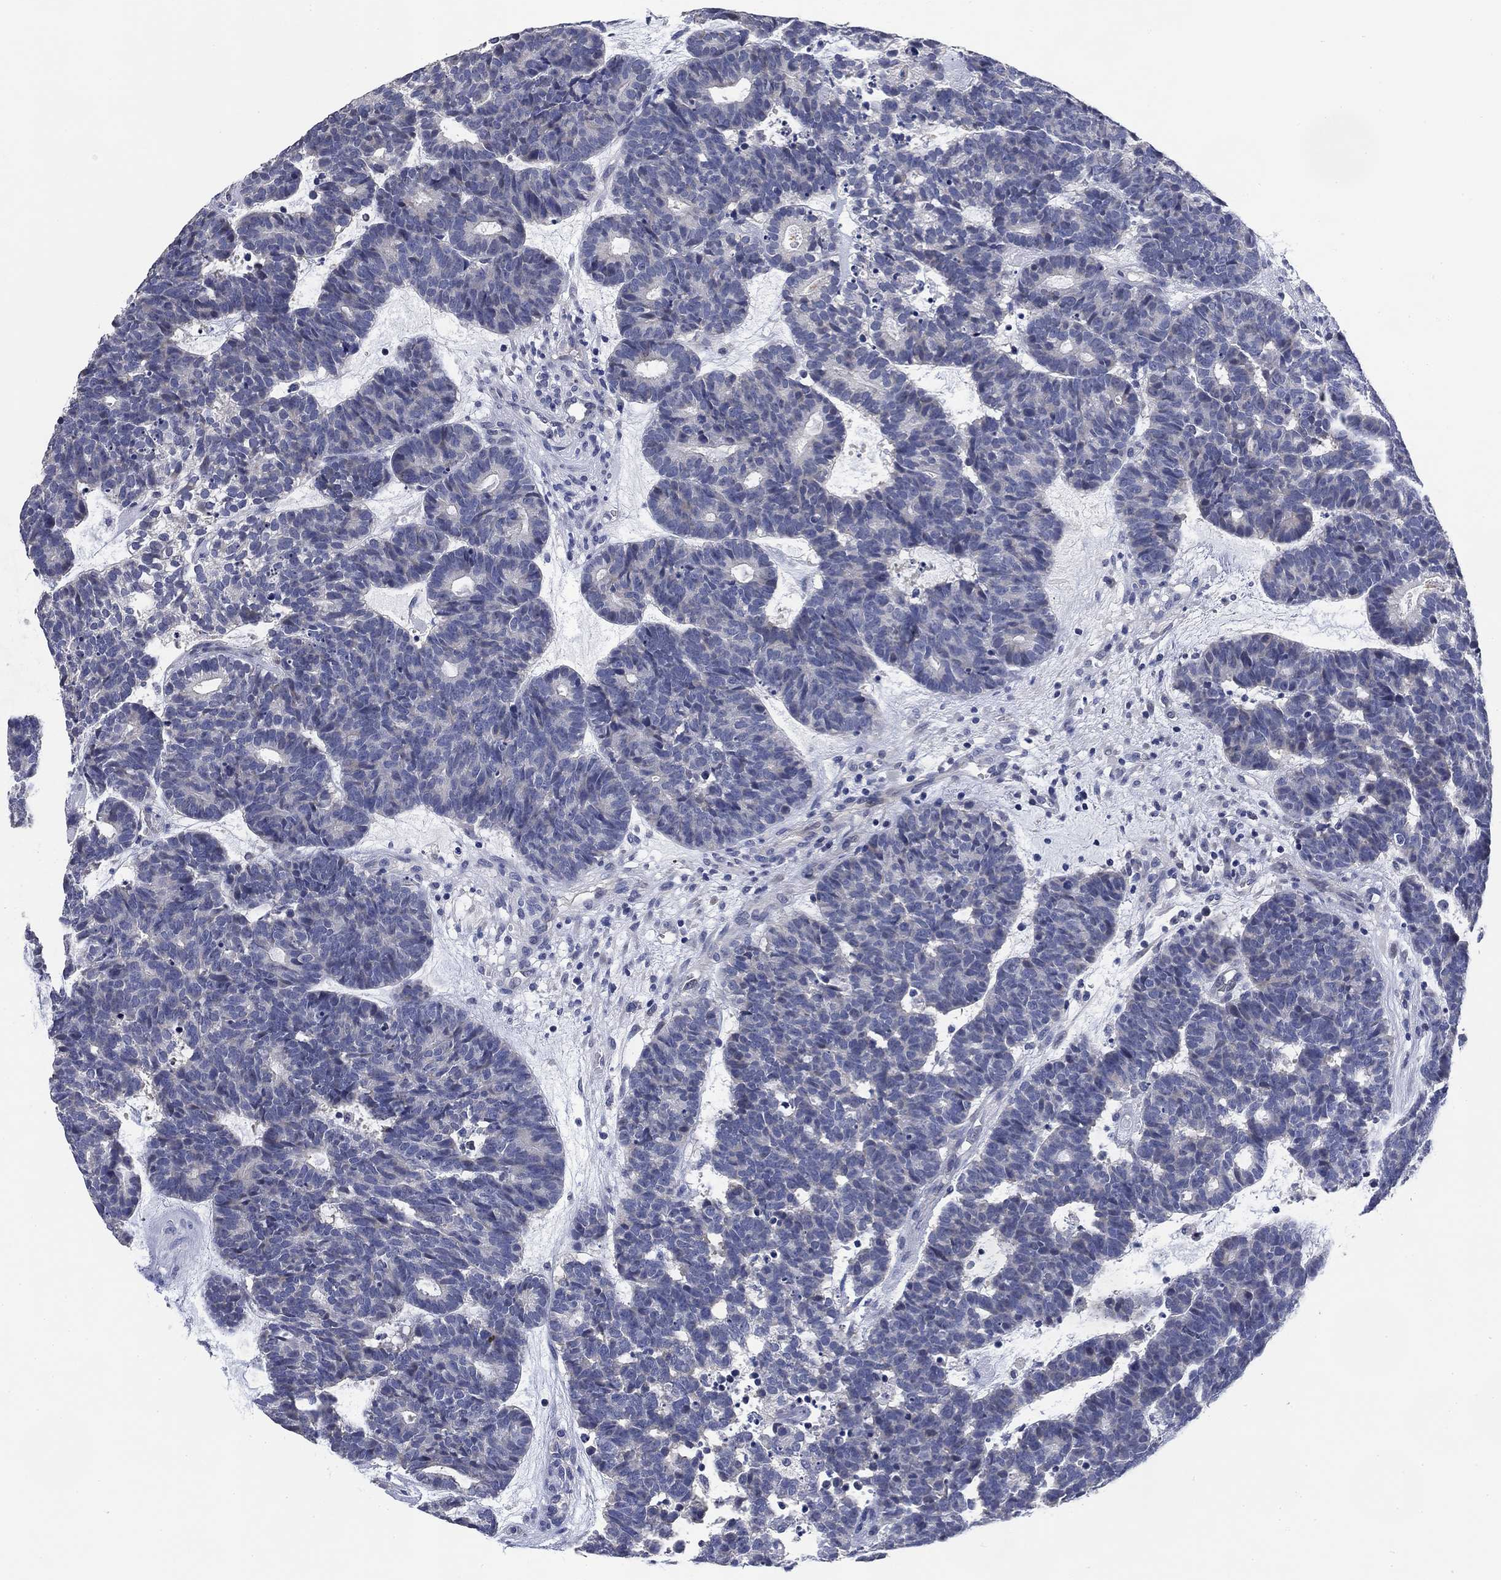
{"staining": {"intensity": "negative", "quantity": "none", "location": "none"}, "tissue": "head and neck cancer", "cell_type": "Tumor cells", "image_type": "cancer", "snomed": [{"axis": "morphology", "description": "Adenocarcinoma, NOS"}, {"axis": "topography", "description": "Head-Neck"}], "caption": "DAB immunohistochemical staining of human head and neck adenocarcinoma reveals no significant staining in tumor cells.", "gene": "DAZL", "patient": {"sex": "female", "age": 81}}